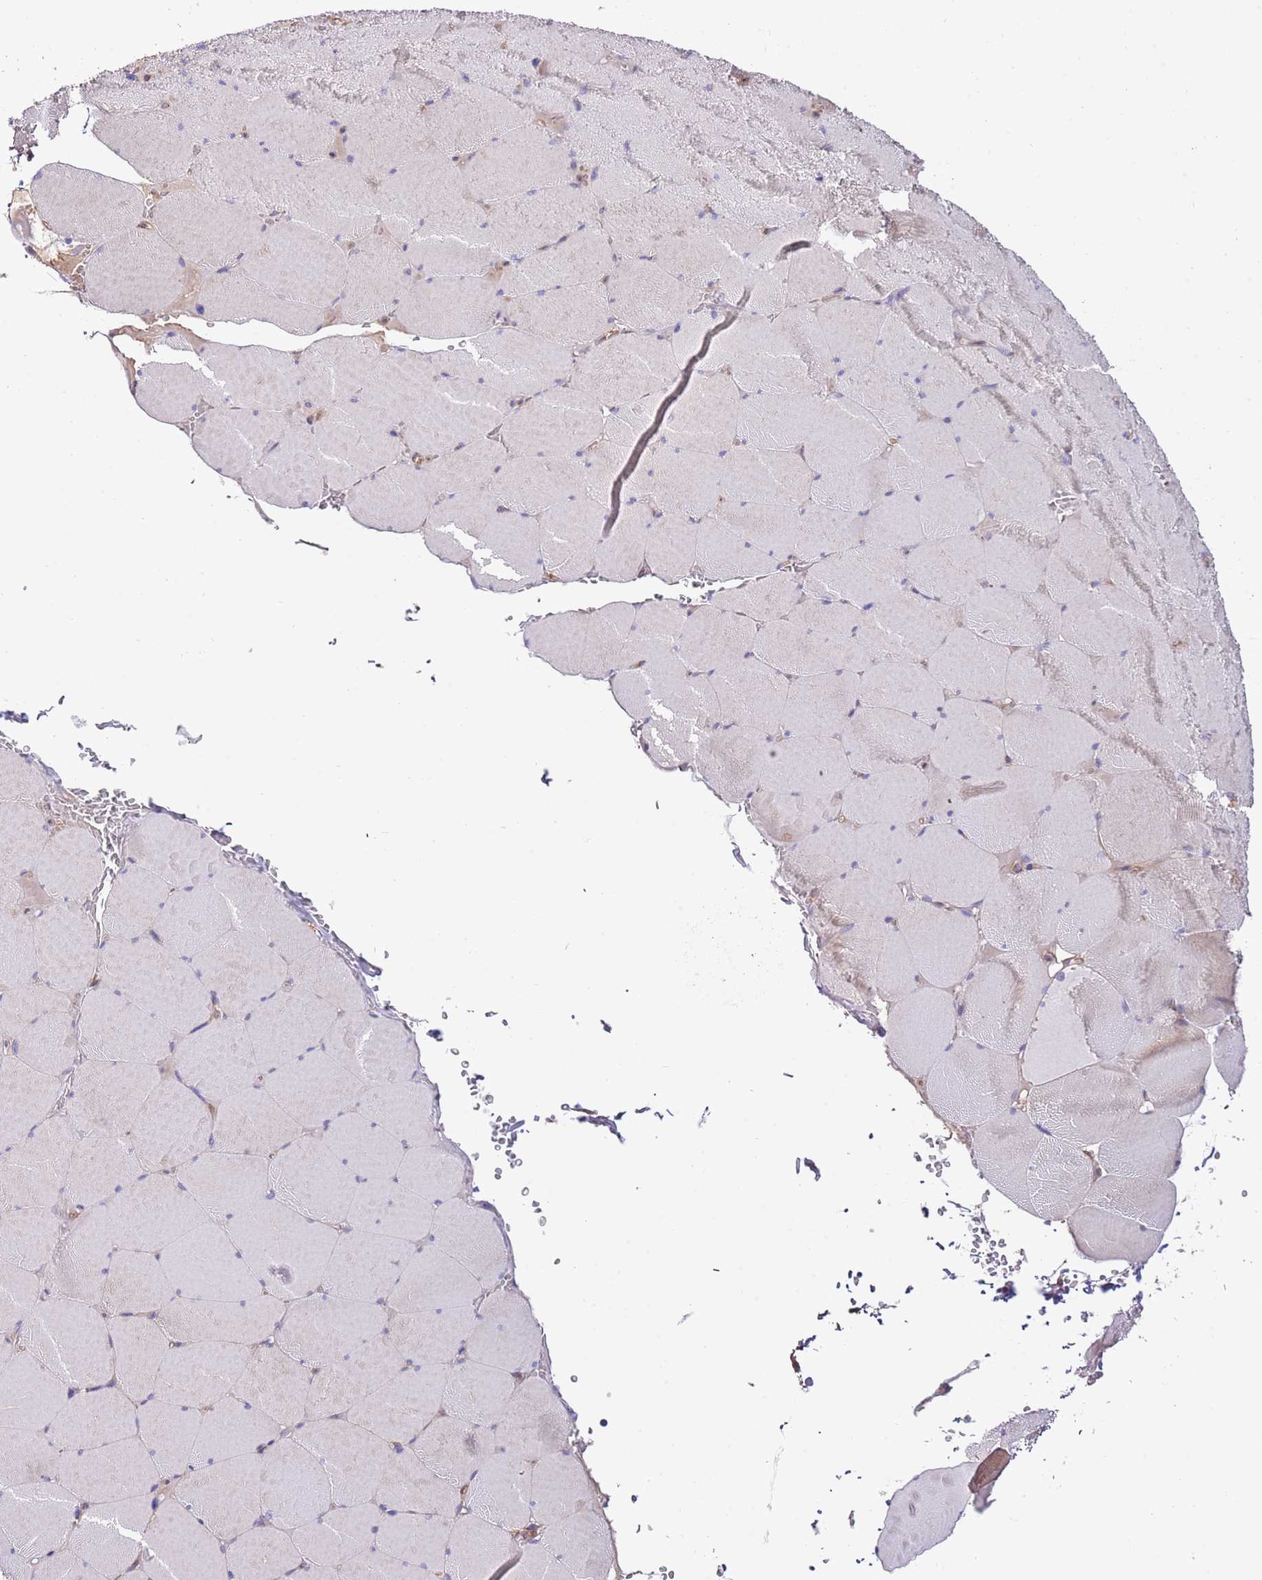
{"staining": {"intensity": "negative", "quantity": "none", "location": "none"}, "tissue": "skeletal muscle", "cell_type": "Myocytes", "image_type": "normal", "snomed": [{"axis": "morphology", "description": "Normal tissue, NOS"}, {"axis": "topography", "description": "Skeletal muscle"}, {"axis": "topography", "description": "Head-Neck"}], "caption": "High magnification brightfield microscopy of unremarkable skeletal muscle stained with DAB (brown) and counterstained with hematoxylin (blue): myocytes show no significant staining.", "gene": "DOCK6", "patient": {"sex": "male", "age": 66}}